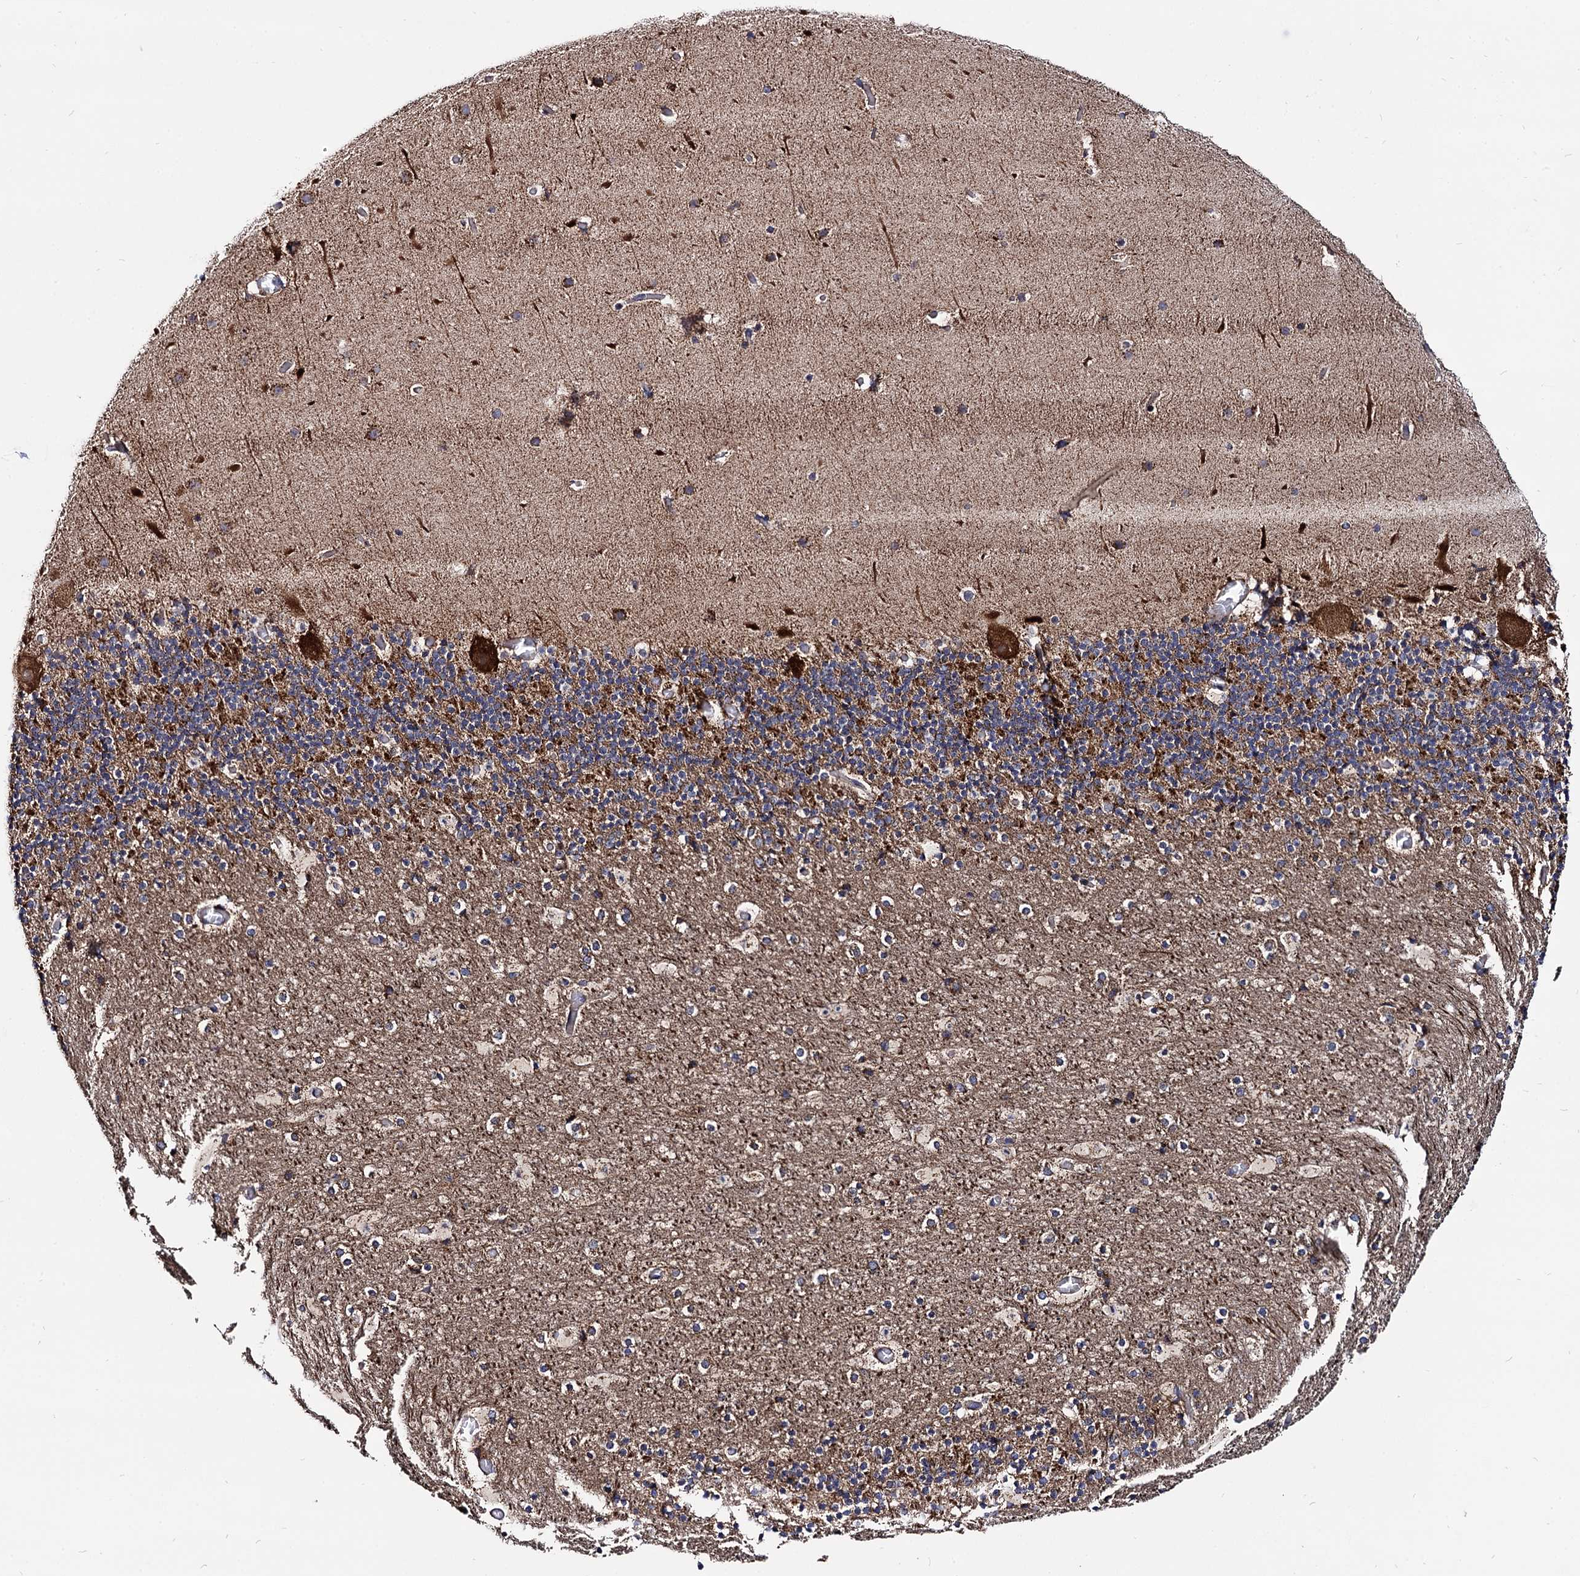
{"staining": {"intensity": "strong", "quantity": "25%-75%", "location": "cytoplasmic/membranous"}, "tissue": "cerebellum", "cell_type": "Cells in granular layer", "image_type": "normal", "snomed": [{"axis": "morphology", "description": "Normal tissue, NOS"}, {"axis": "topography", "description": "Cerebellum"}], "caption": "Unremarkable cerebellum demonstrates strong cytoplasmic/membranous expression in about 25%-75% of cells in granular layer, visualized by immunohistochemistry.", "gene": "IQCH", "patient": {"sex": "male", "age": 57}}